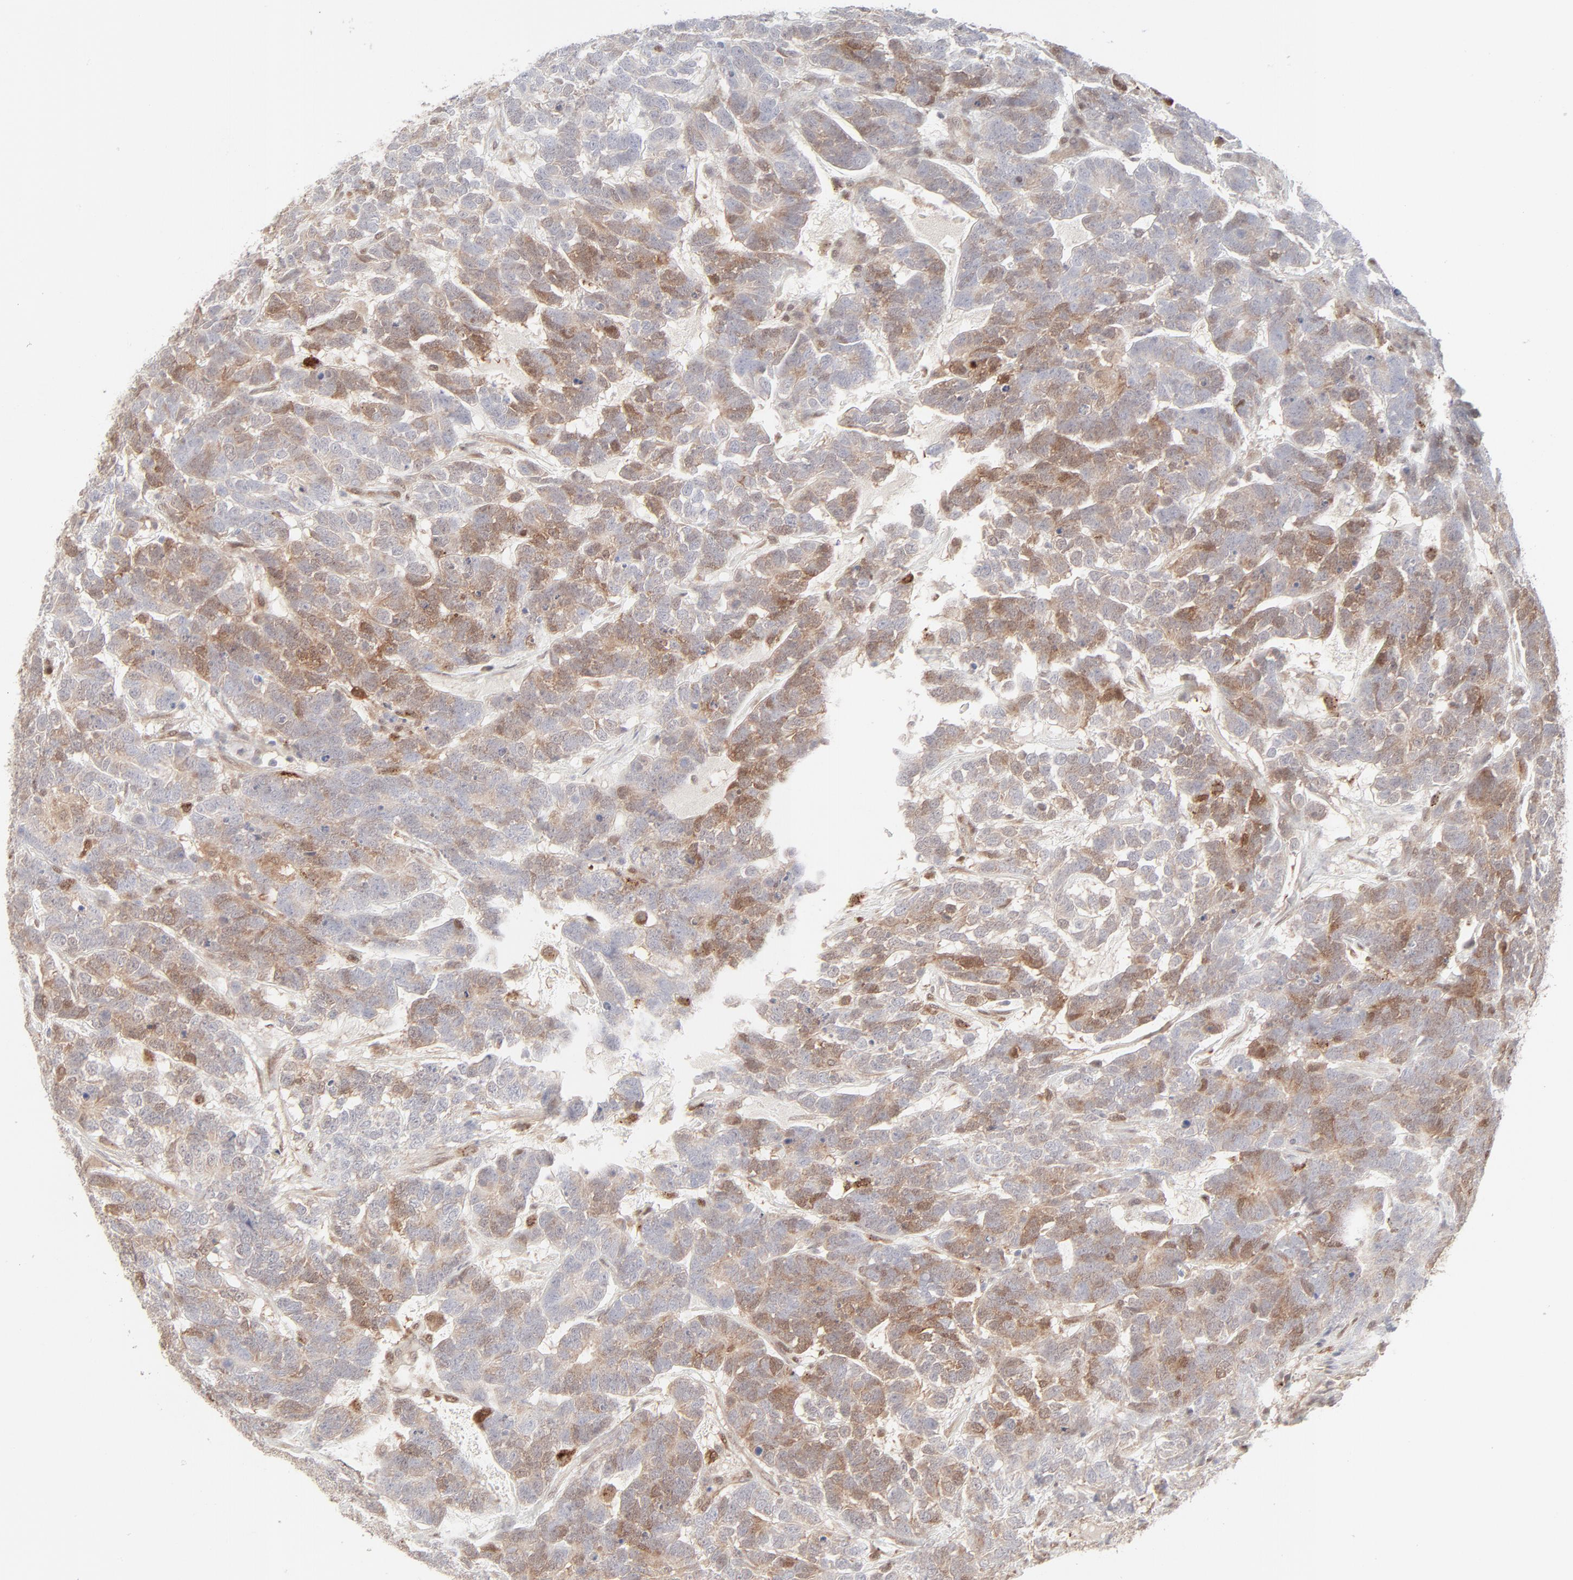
{"staining": {"intensity": "moderate", "quantity": "25%-75%", "location": "cytoplasmic/membranous"}, "tissue": "testis cancer", "cell_type": "Tumor cells", "image_type": "cancer", "snomed": [{"axis": "morphology", "description": "Carcinoma, Embryonal, NOS"}, {"axis": "topography", "description": "Testis"}], "caption": "Immunohistochemistry (IHC) staining of embryonal carcinoma (testis), which demonstrates medium levels of moderate cytoplasmic/membranous expression in about 25%-75% of tumor cells indicating moderate cytoplasmic/membranous protein staining. The staining was performed using DAB (brown) for protein detection and nuclei were counterstained in hematoxylin (blue).", "gene": "LGALS2", "patient": {"sex": "male", "age": 26}}